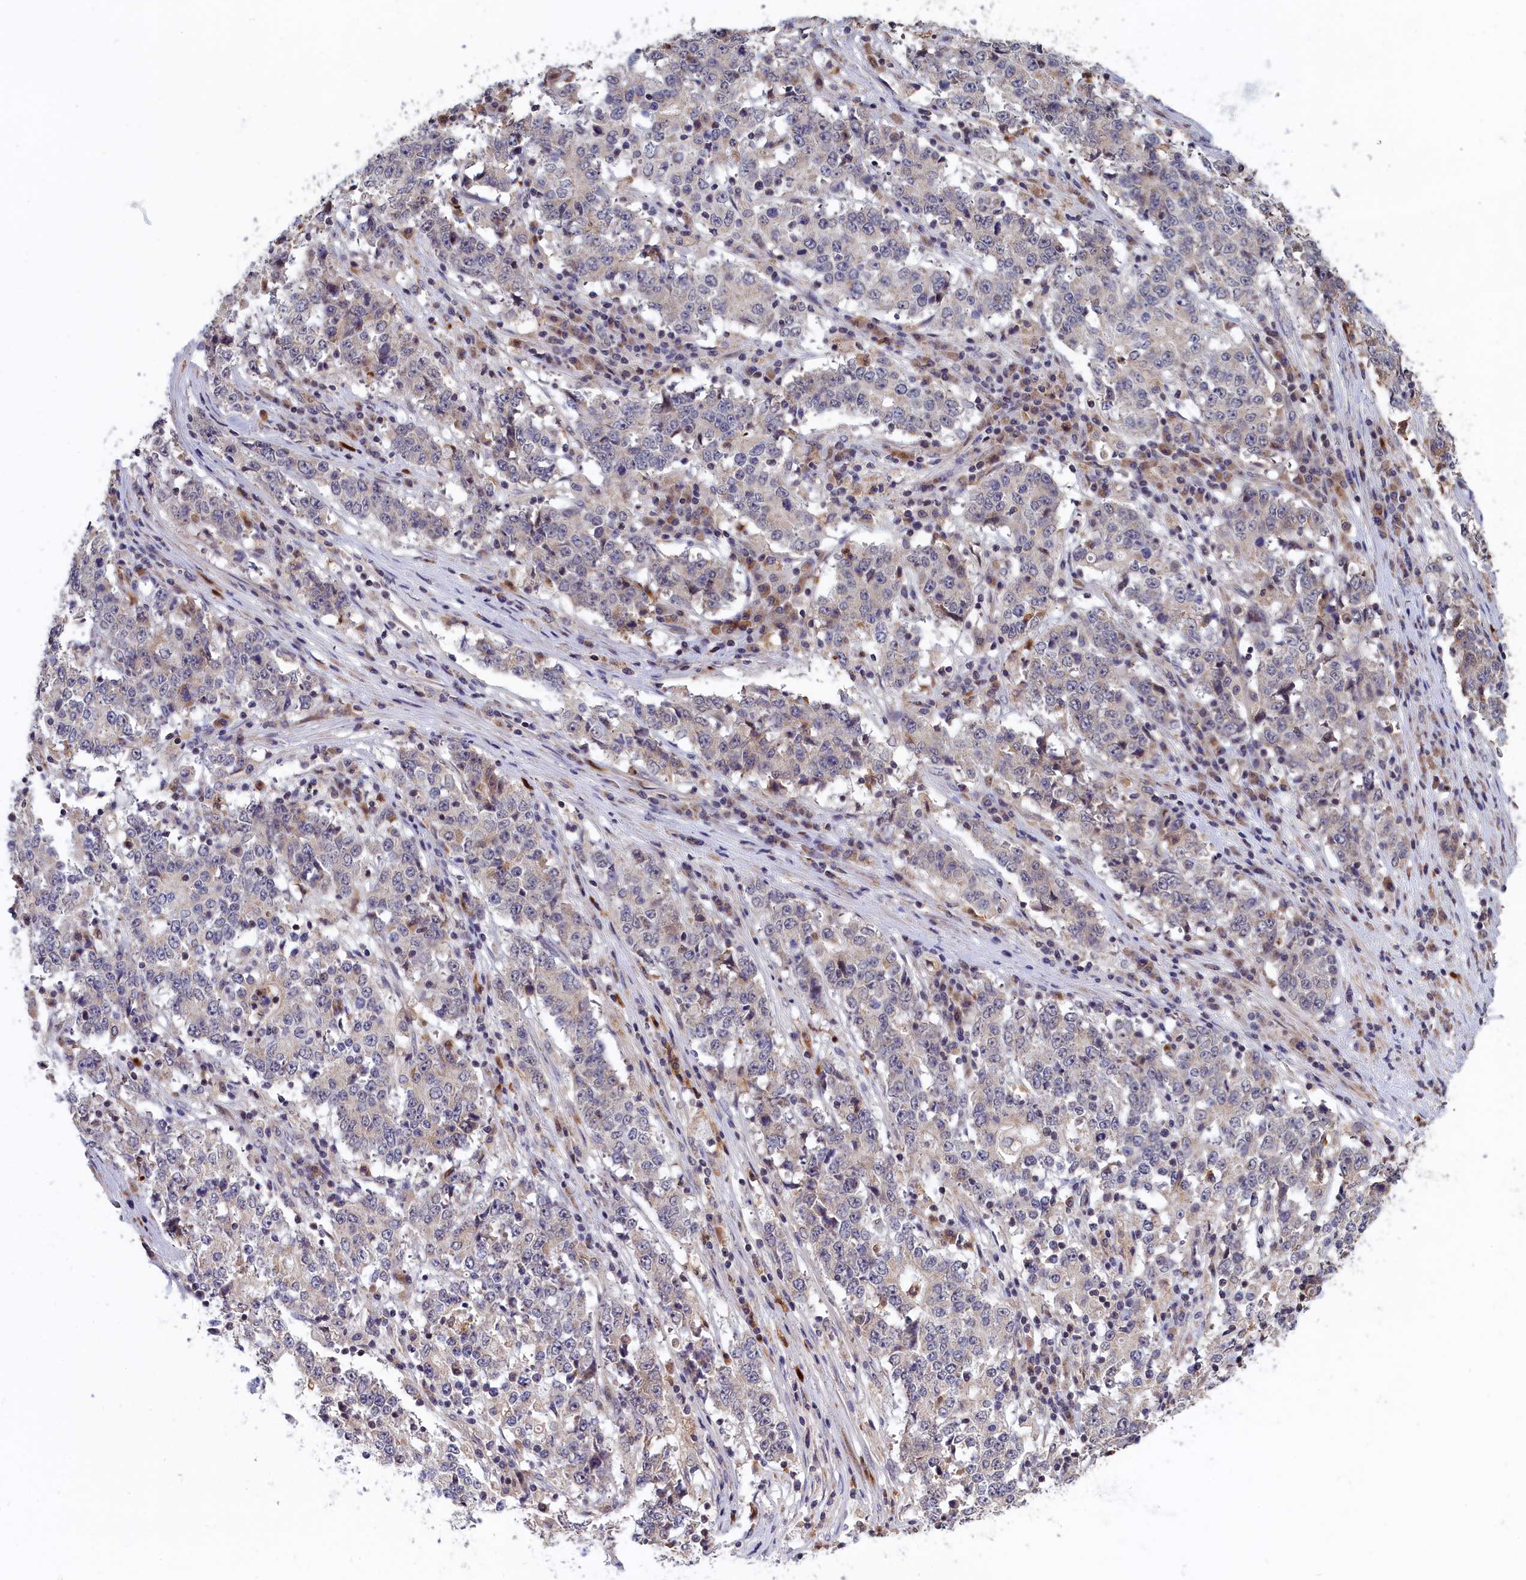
{"staining": {"intensity": "weak", "quantity": "<25%", "location": "cytoplasmic/membranous"}, "tissue": "stomach cancer", "cell_type": "Tumor cells", "image_type": "cancer", "snomed": [{"axis": "morphology", "description": "Adenocarcinoma, NOS"}, {"axis": "topography", "description": "Stomach"}], "caption": "Immunohistochemistry (IHC) histopathology image of neoplastic tissue: human adenocarcinoma (stomach) stained with DAB exhibits no significant protein expression in tumor cells.", "gene": "EPB41L4B", "patient": {"sex": "male", "age": 59}}